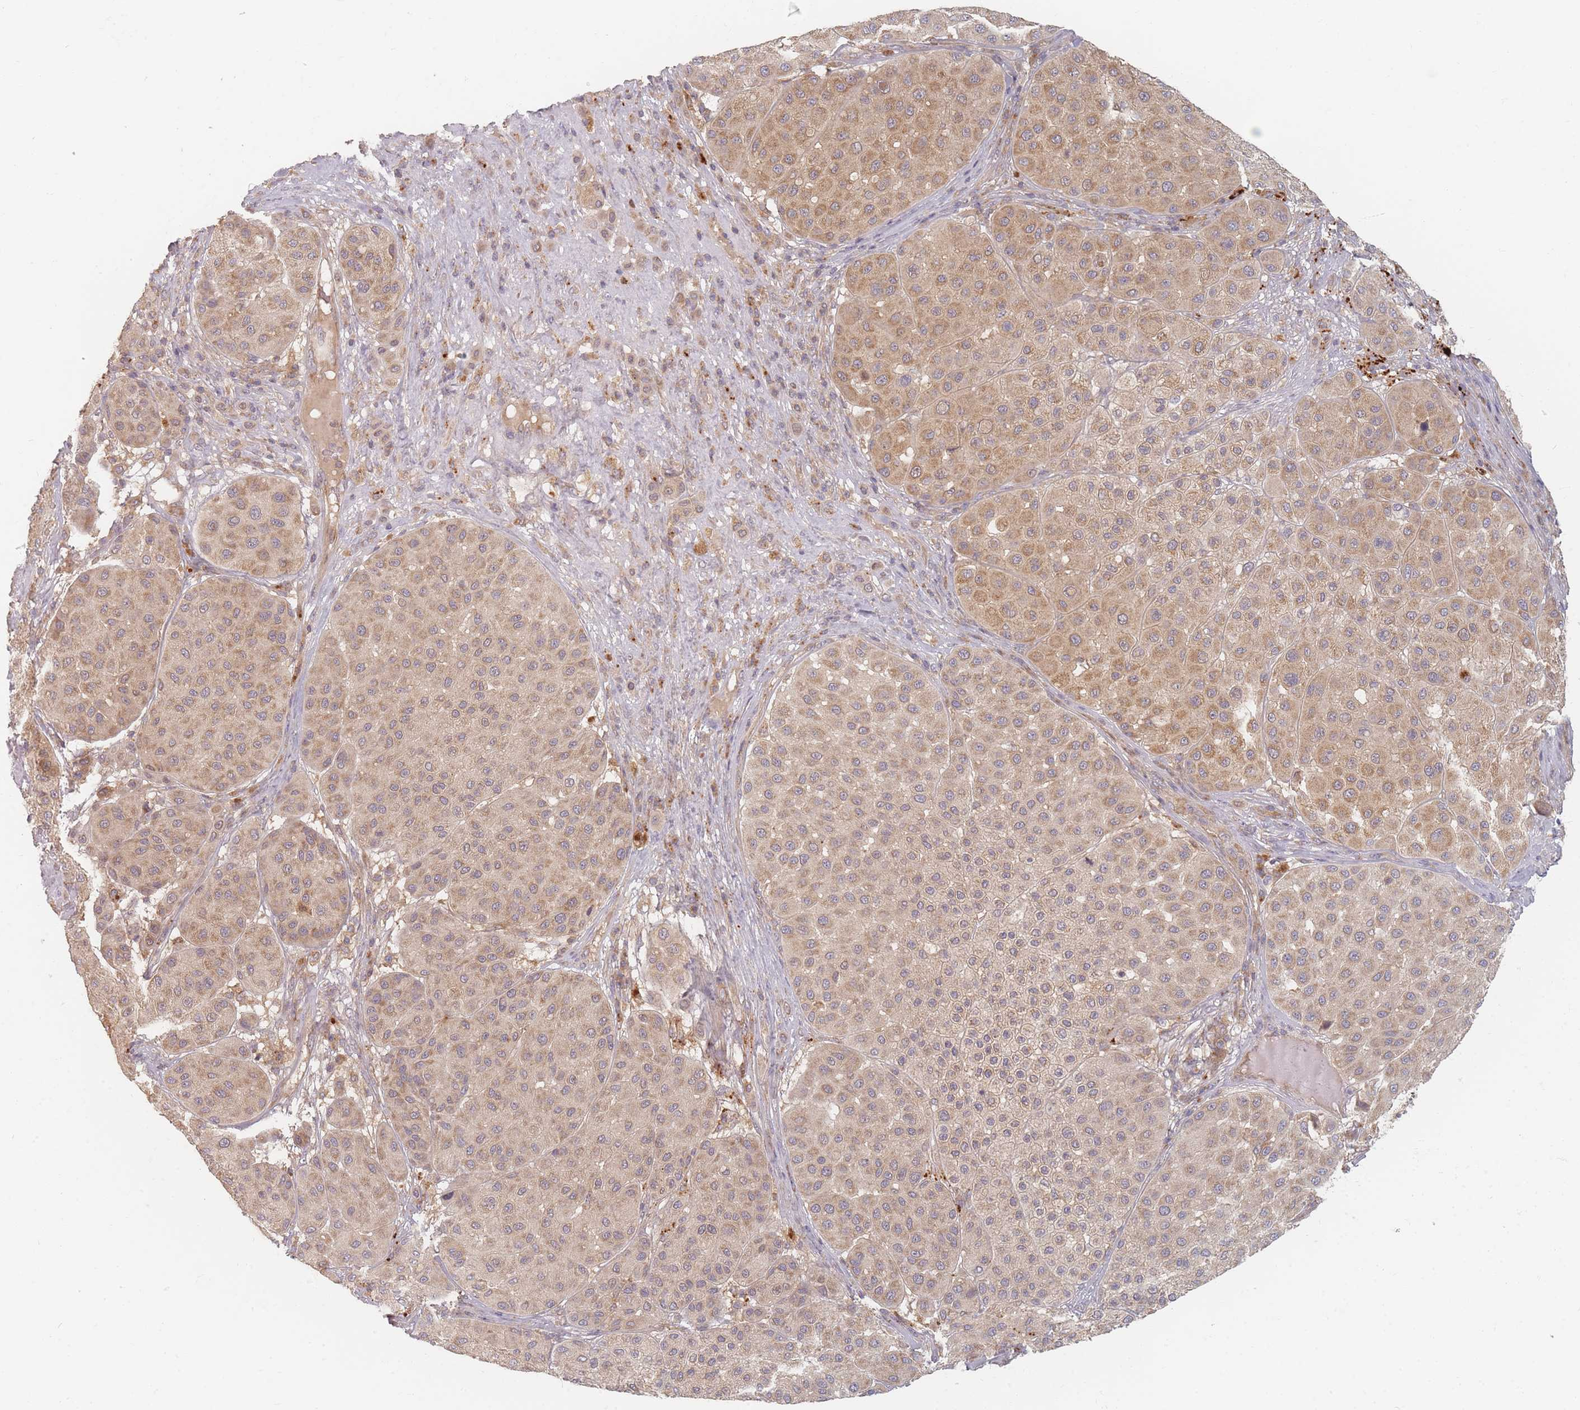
{"staining": {"intensity": "moderate", "quantity": ">75%", "location": "cytoplasmic/membranous"}, "tissue": "melanoma", "cell_type": "Tumor cells", "image_type": "cancer", "snomed": [{"axis": "morphology", "description": "Malignant melanoma, Metastatic site"}, {"axis": "topography", "description": "Smooth muscle"}], "caption": "Tumor cells display moderate cytoplasmic/membranous staining in approximately >75% of cells in melanoma. The protein is stained brown, and the nuclei are stained in blue (DAB (3,3'-diaminobenzidine) IHC with brightfield microscopy, high magnification).", "gene": "SLC35F3", "patient": {"sex": "male", "age": 41}}